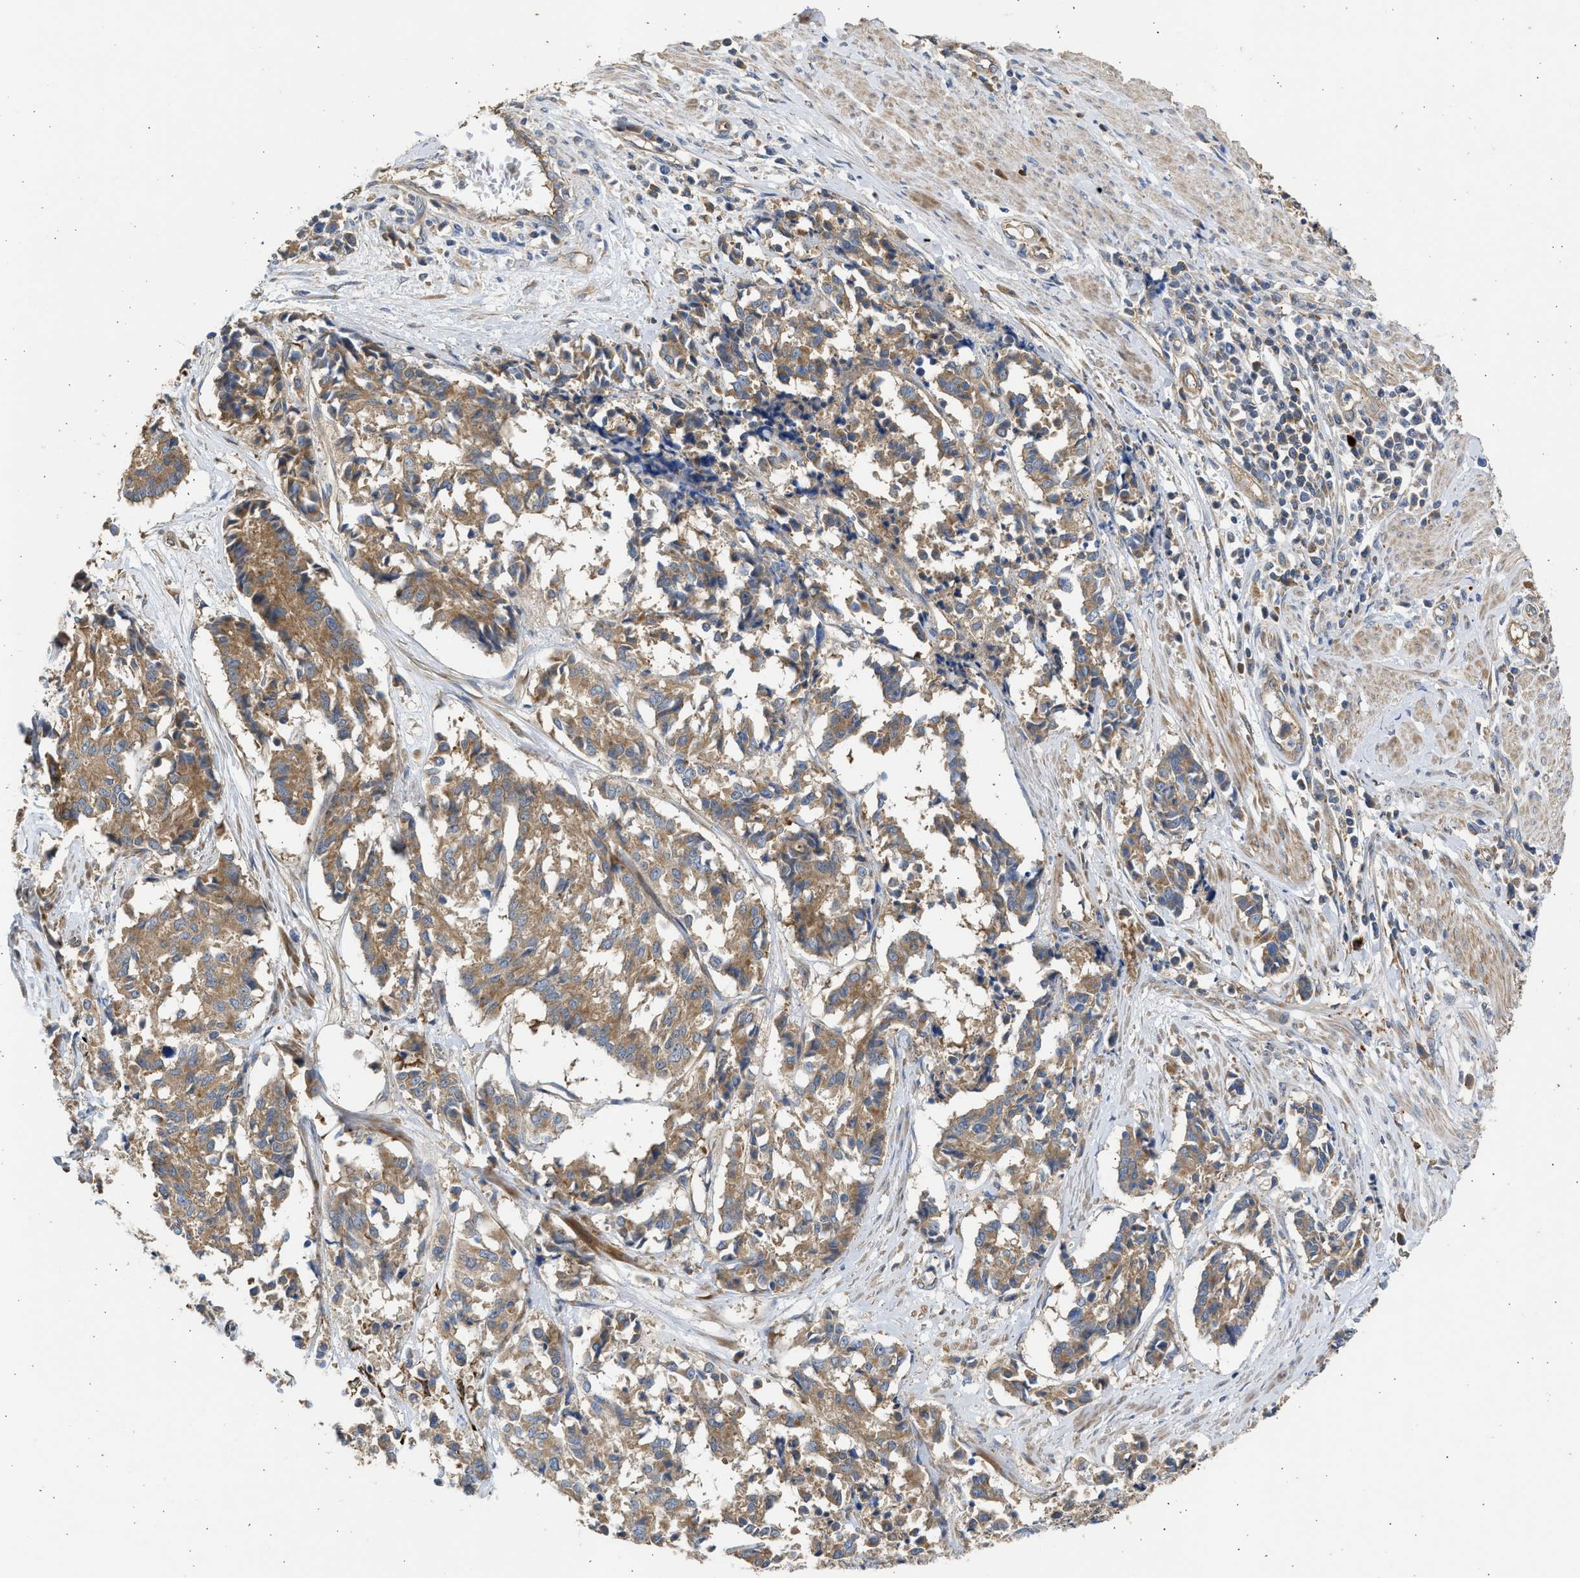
{"staining": {"intensity": "moderate", "quantity": ">75%", "location": "cytoplasmic/membranous"}, "tissue": "cervical cancer", "cell_type": "Tumor cells", "image_type": "cancer", "snomed": [{"axis": "morphology", "description": "Squamous cell carcinoma, NOS"}, {"axis": "topography", "description": "Cervix"}], "caption": "This is a histology image of immunohistochemistry (IHC) staining of cervical cancer (squamous cell carcinoma), which shows moderate expression in the cytoplasmic/membranous of tumor cells.", "gene": "CSRNP2", "patient": {"sex": "female", "age": 35}}